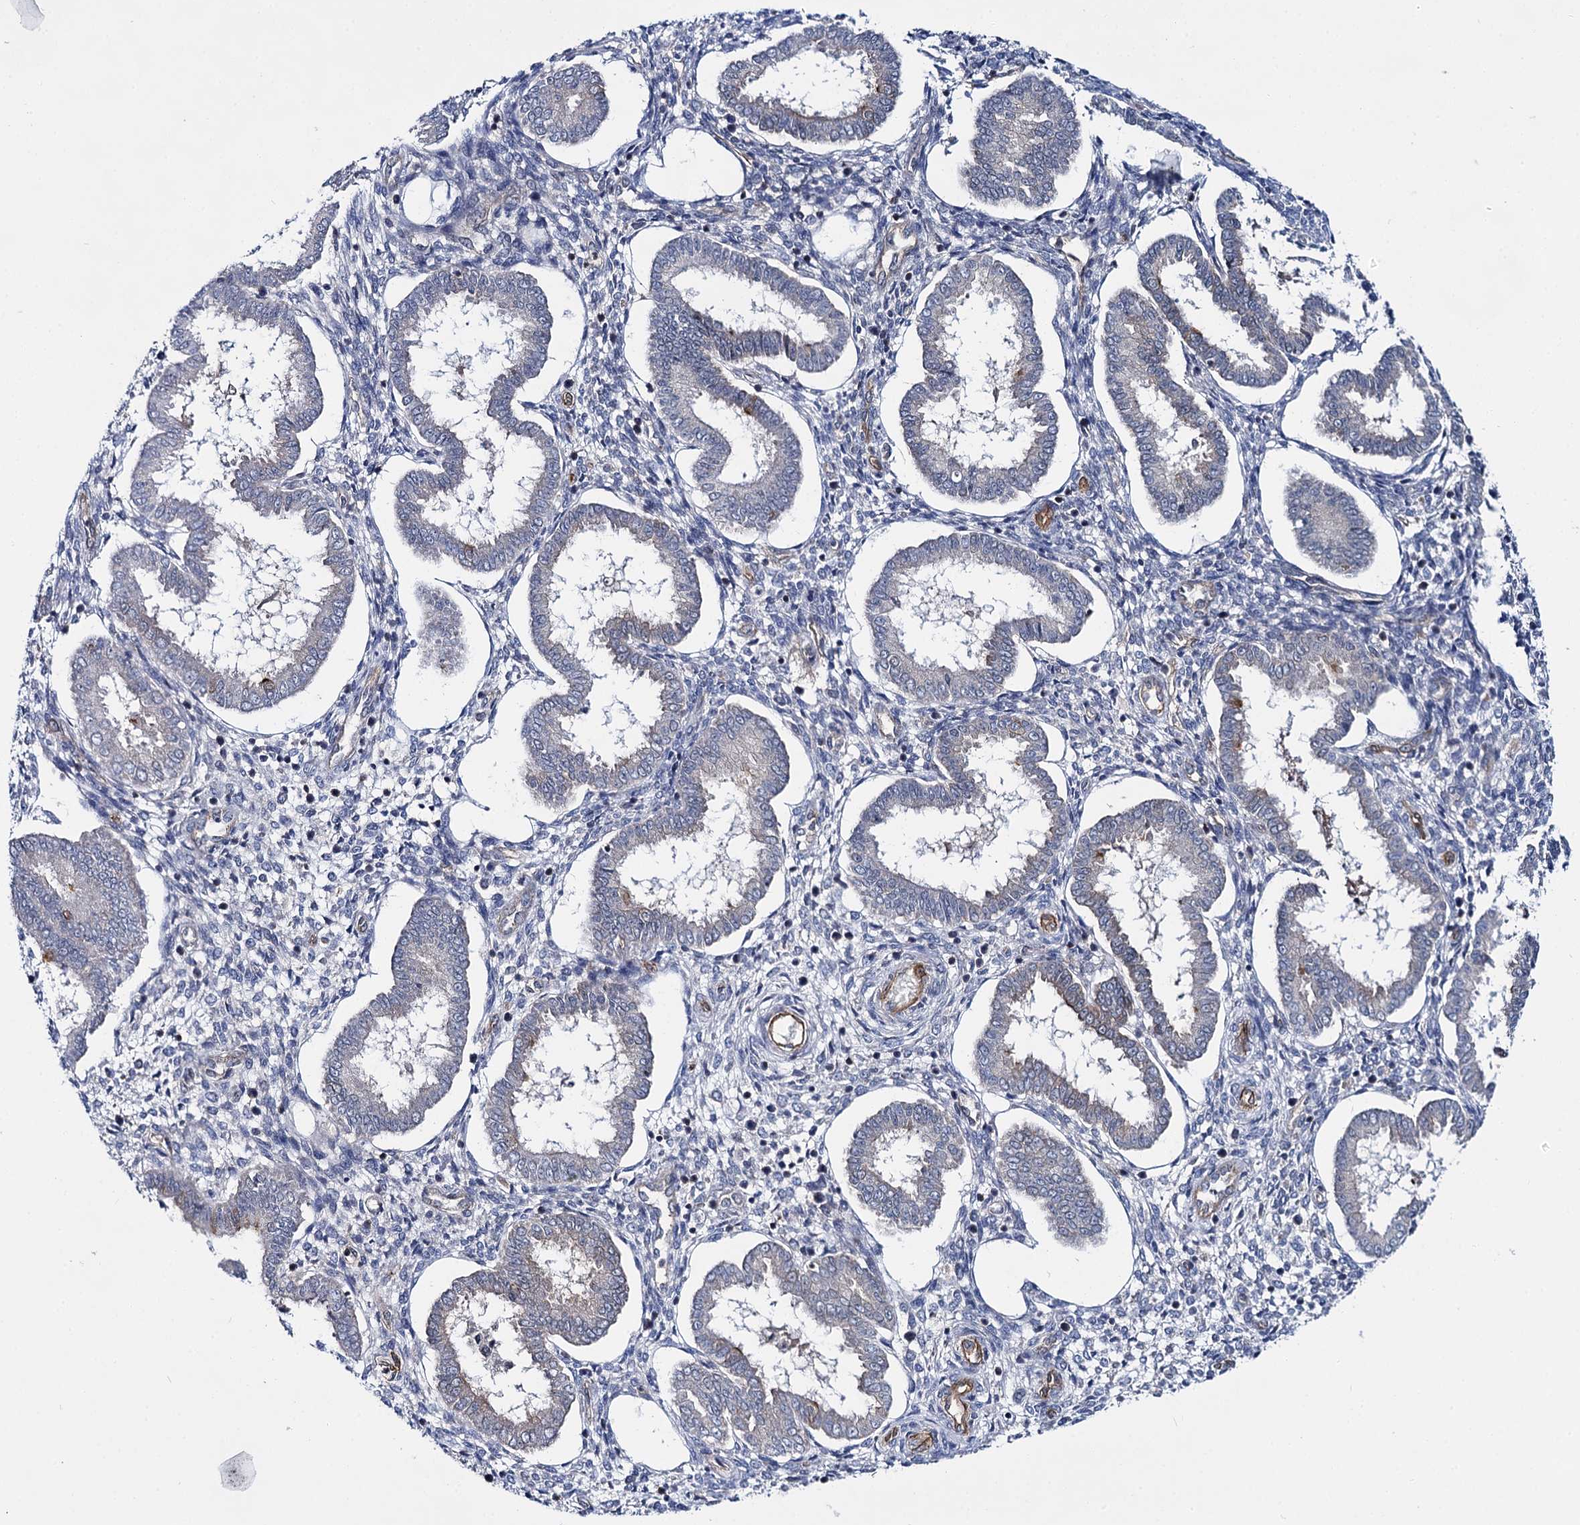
{"staining": {"intensity": "negative", "quantity": "none", "location": "none"}, "tissue": "endometrium", "cell_type": "Cells in endometrial stroma", "image_type": "normal", "snomed": [{"axis": "morphology", "description": "Normal tissue, NOS"}, {"axis": "topography", "description": "Endometrium"}], "caption": "Immunohistochemistry of unremarkable human endometrium displays no expression in cells in endometrial stroma. The staining was performed using DAB to visualize the protein expression in brown, while the nuclei were stained in blue with hematoxylin (Magnification: 20x).", "gene": "ABLIM1", "patient": {"sex": "female", "age": 24}}